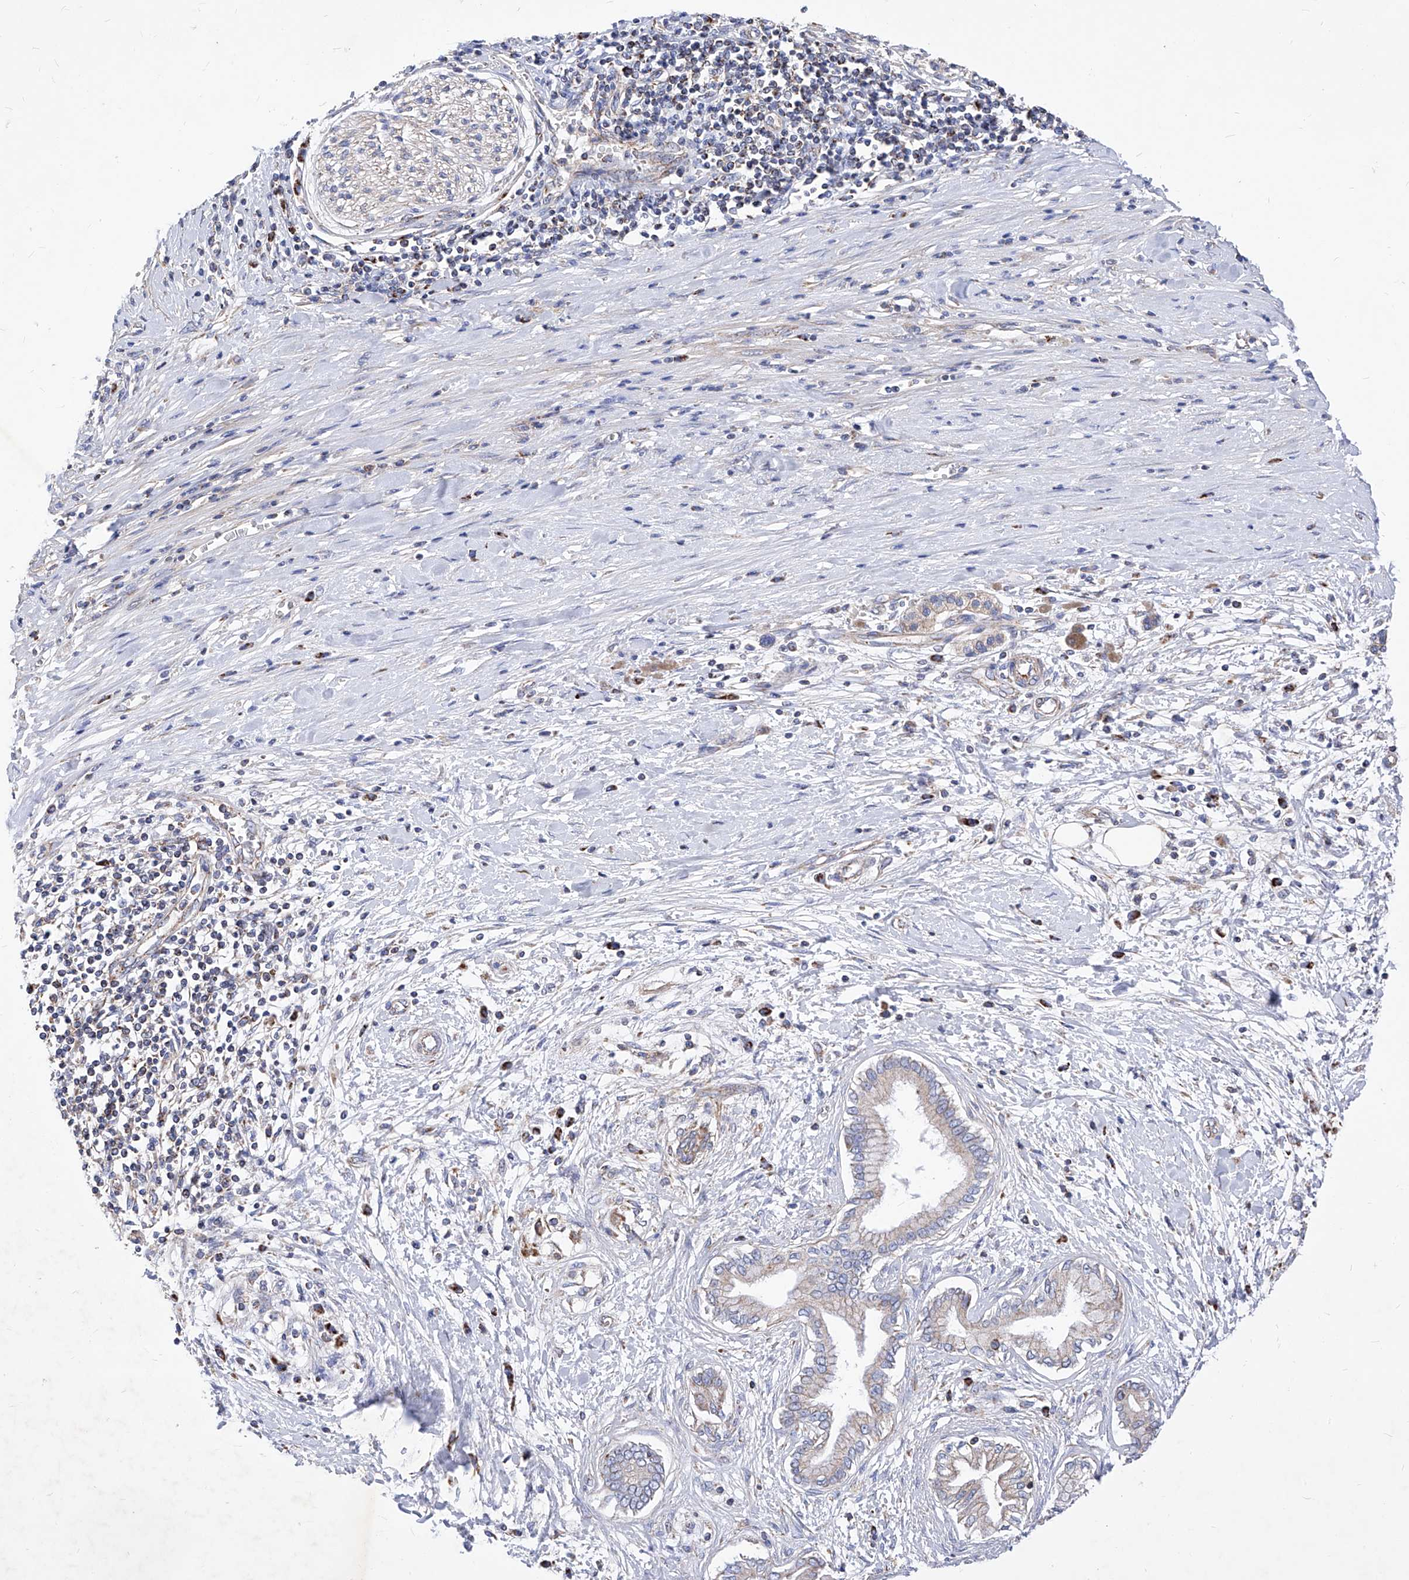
{"staining": {"intensity": "weak", "quantity": "<25%", "location": "cytoplasmic/membranous"}, "tissue": "pancreatic cancer", "cell_type": "Tumor cells", "image_type": "cancer", "snomed": [{"axis": "morphology", "description": "Adenocarcinoma, NOS"}, {"axis": "topography", "description": "Pancreas"}], "caption": "A photomicrograph of human adenocarcinoma (pancreatic) is negative for staining in tumor cells.", "gene": "HRNR", "patient": {"sex": "male", "age": 58}}